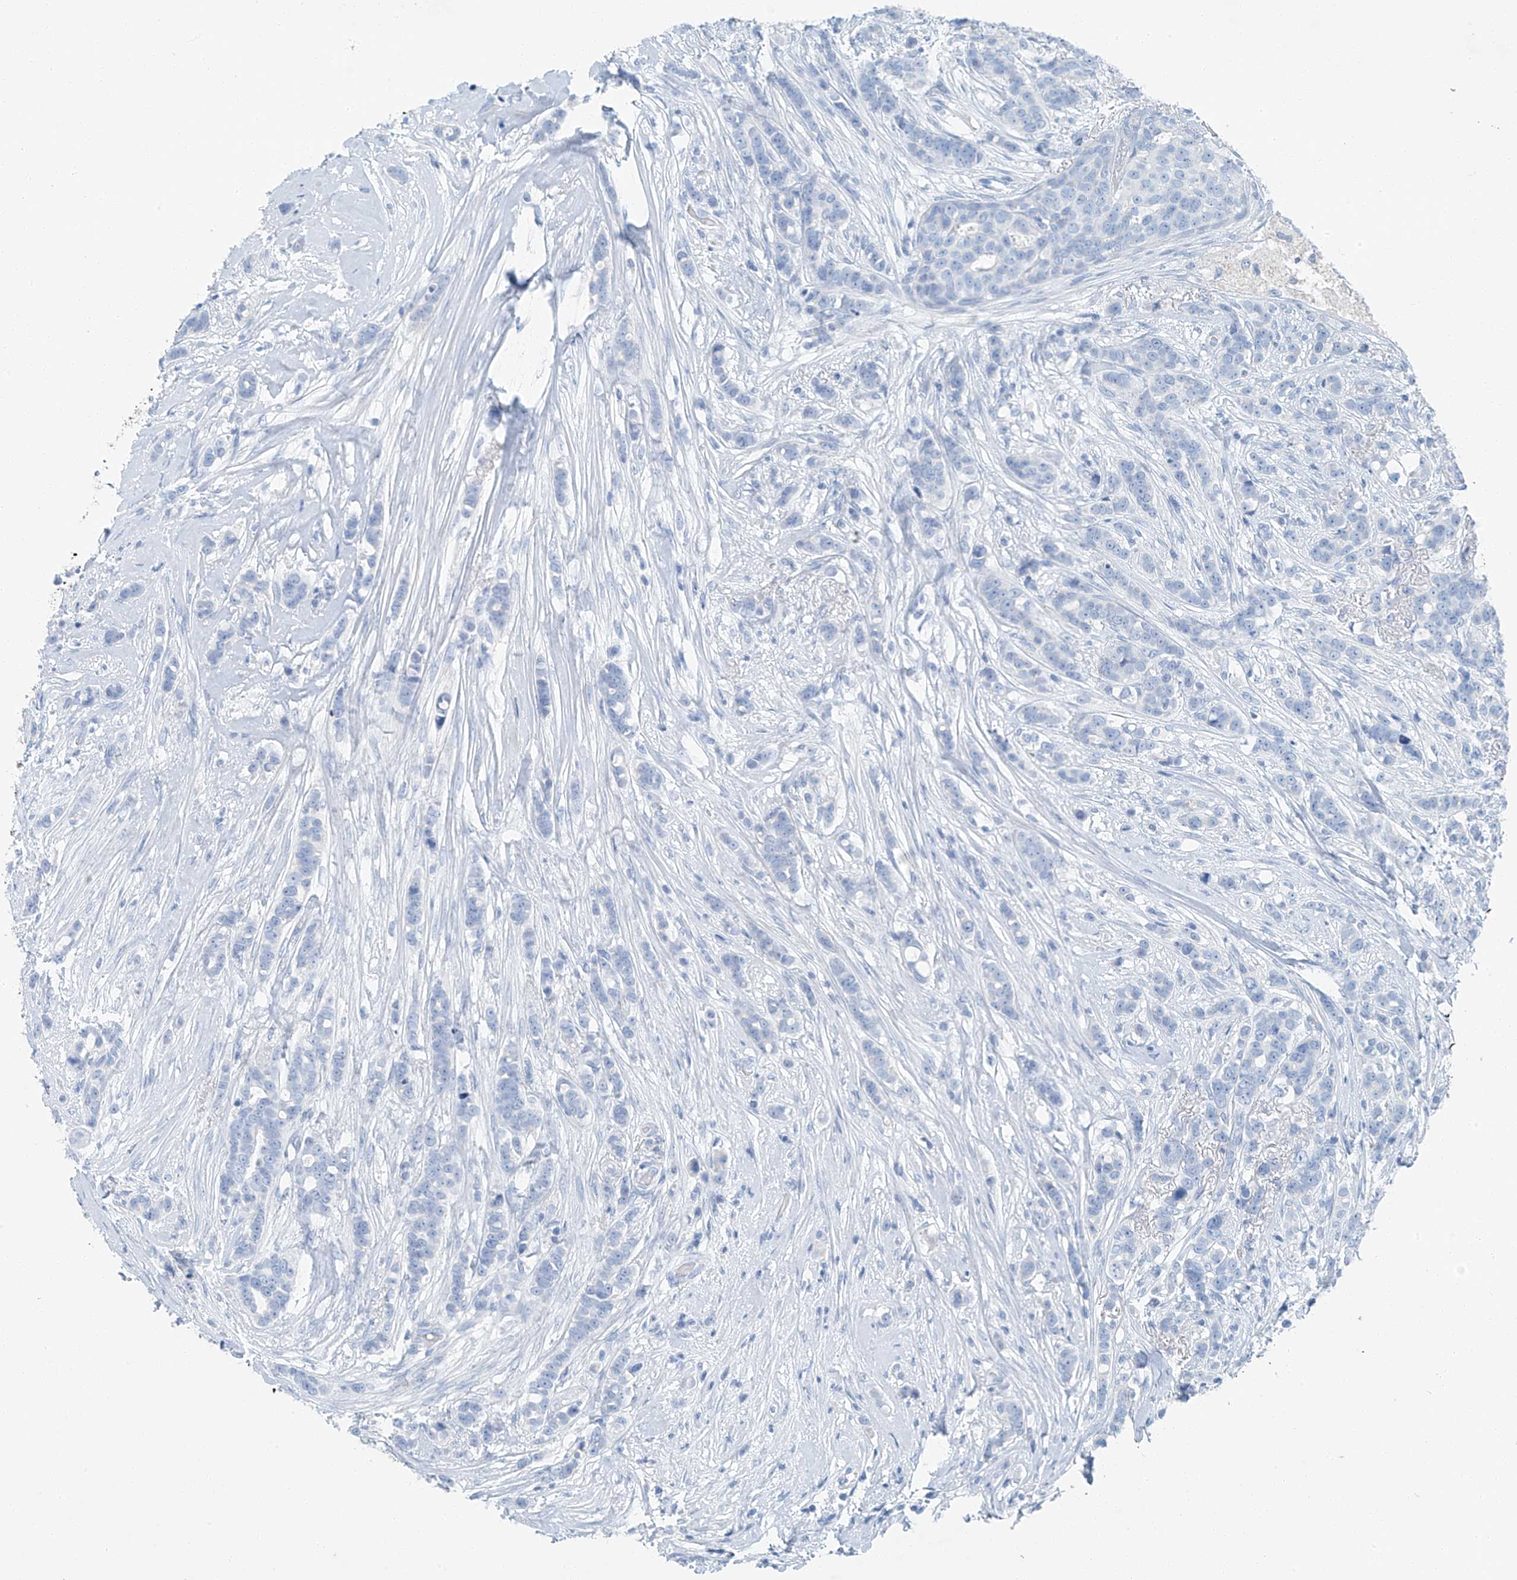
{"staining": {"intensity": "negative", "quantity": "none", "location": "none"}, "tissue": "breast cancer", "cell_type": "Tumor cells", "image_type": "cancer", "snomed": [{"axis": "morphology", "description": "Lobular carcinoma"}, {"axis": "topography", "description": "Breast"}], "caption": "This histopathology image is of breast cancer (lobular carcinoma) stained with immunohistochemistry (IHC) to label a protein in brown with the nuclei are counter-stained blue. There is no positivity in tumor cells.", "gene": "C1orf87", "patient": {"sex": "female", "age": 51}}